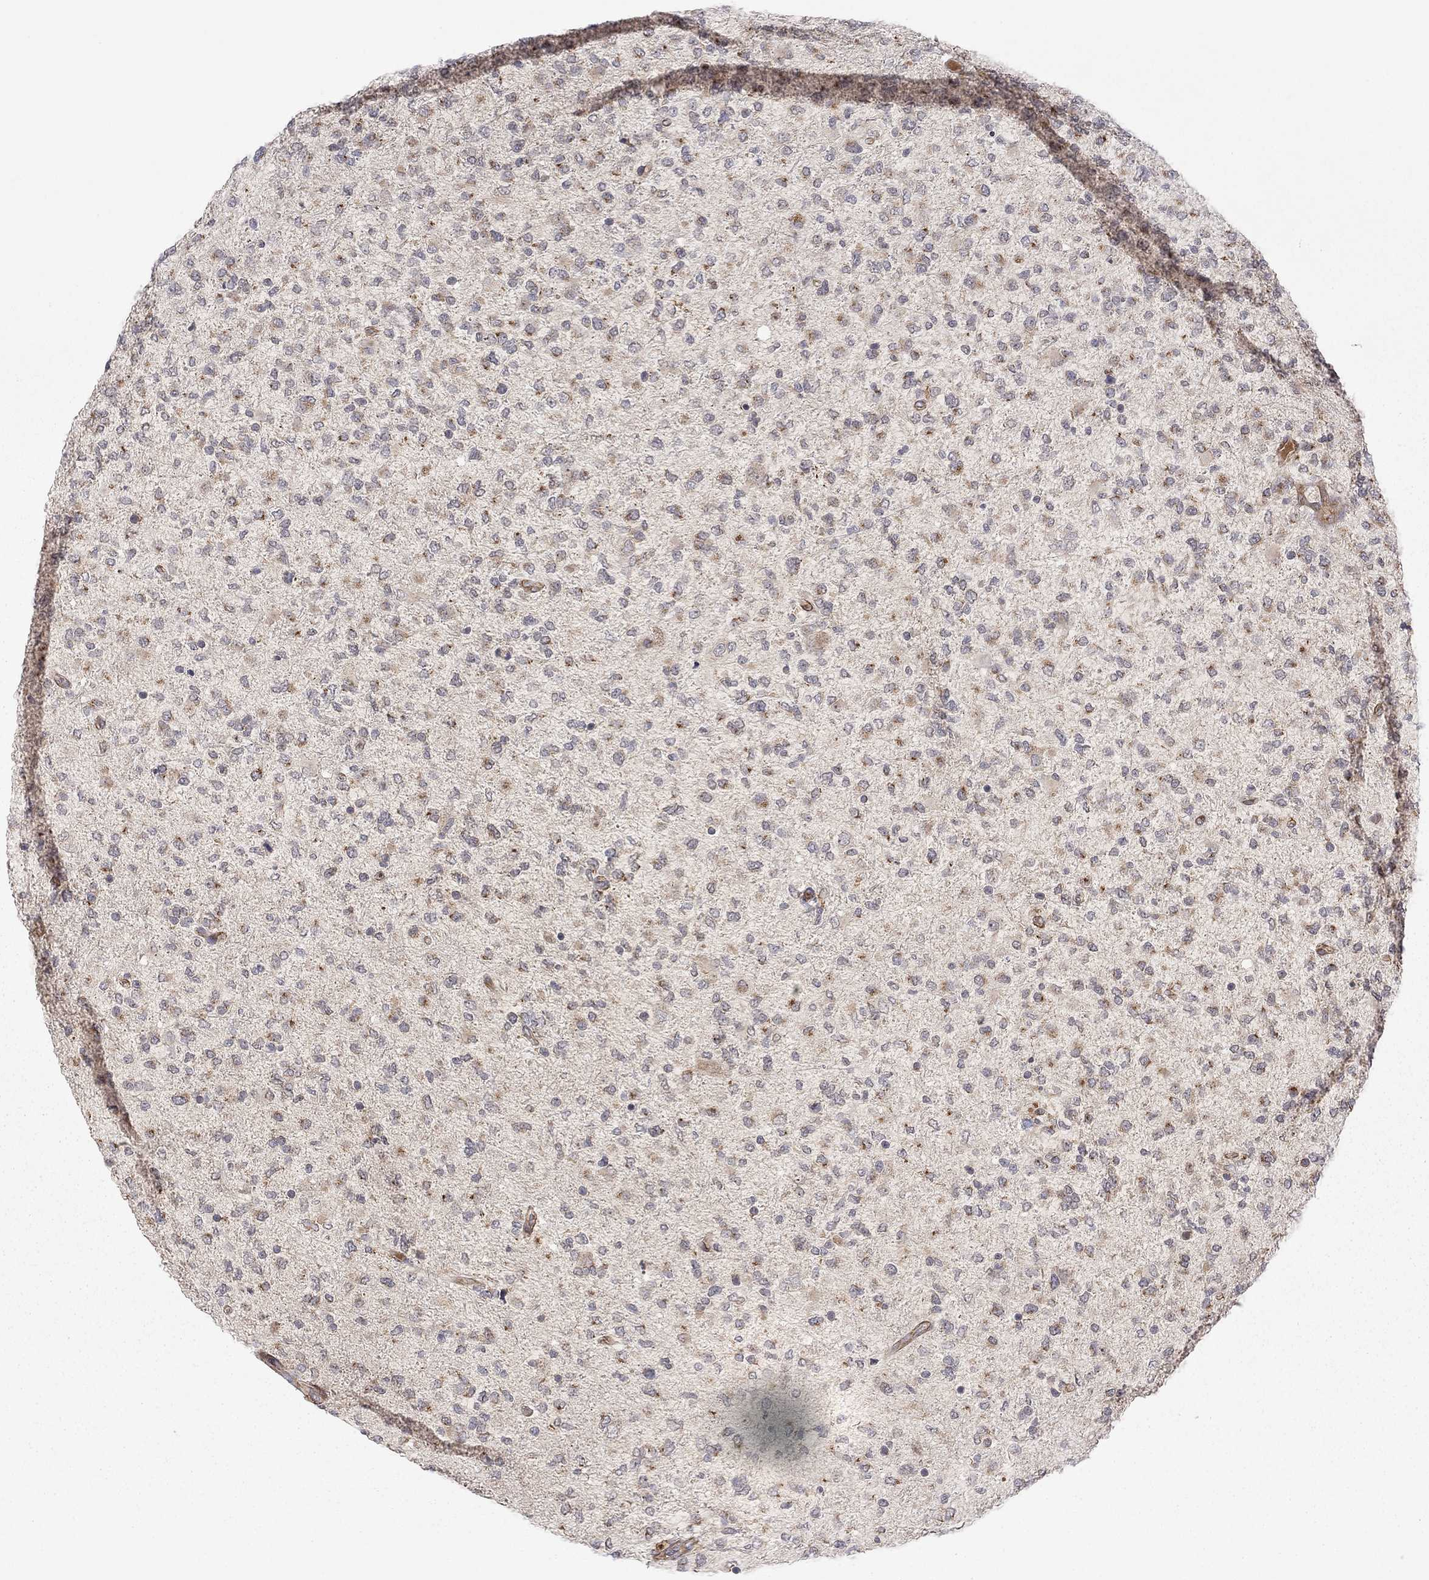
{"staining": {"intensity": "weak", "quantity": "<25%", "location": "cytoplasmic/membranous"}, "tissue": "glioma", "cell_type": "Tumor cells", "image_type": "cancer", "snomed": [{"axis": "morphology", "description": "Glioma, malignant, High grade"}, {"axis": "topography", "description": "Cerebral cortex"}], "caption": "Tumor cells show no significant protein expression in glioma.", "gene": "EXOC3L2", "patient": {"sex": "male", "age": 70}}